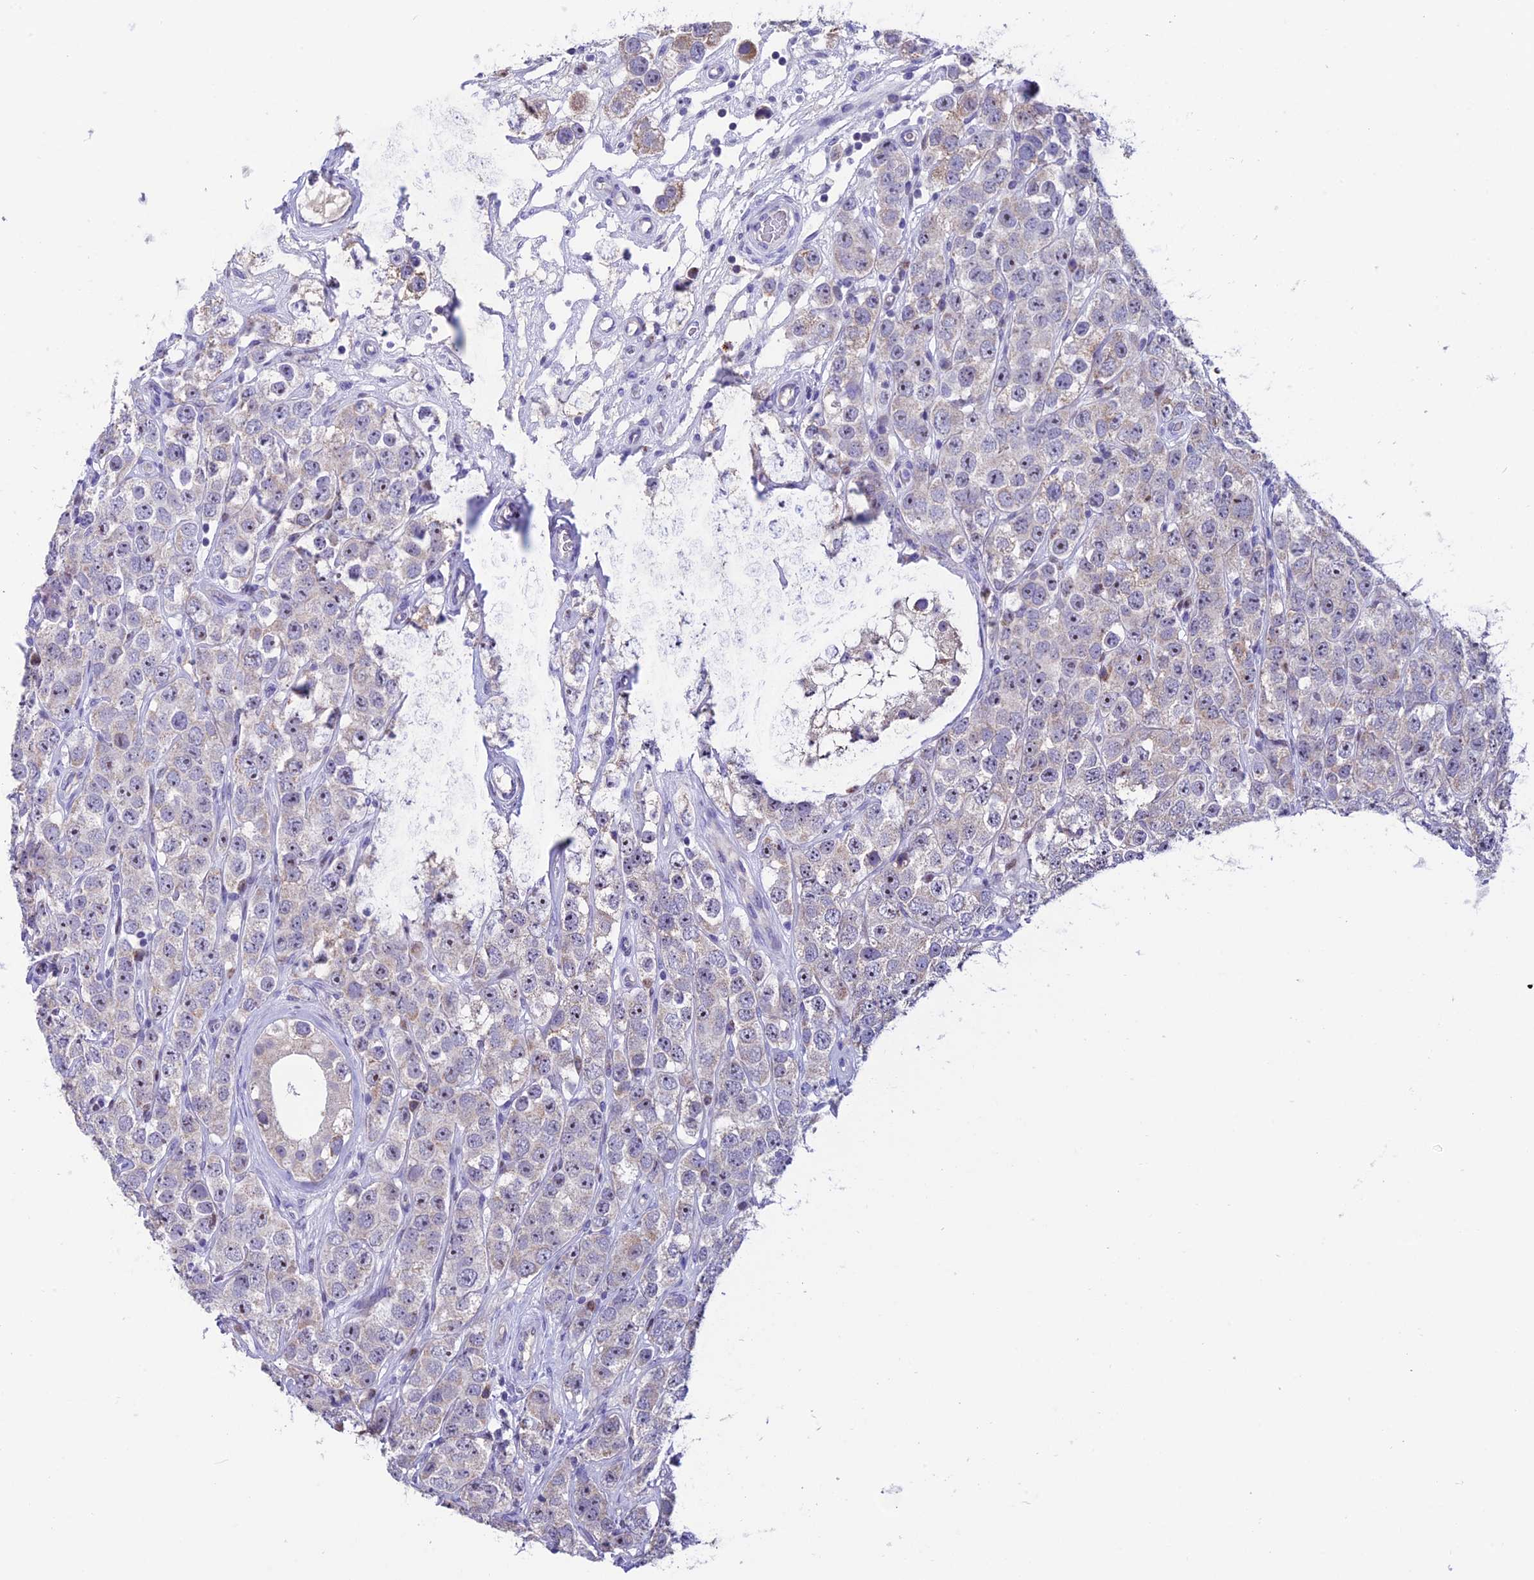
{"staining": {"intensity": "weak", "quantity": "<25%", "location": "cytoplasmic/membranous"}, "tissue": "testis cancer", "cell_type": "Tumor cells", "image_type": "cancer", "snomed": [{"axis": "morphology", "description": "Seminoma, NOS"}, {"axis": "topography", "description": "Testis"}], "caption": "Protein analysis of testis seminoma reveals no significant staining in tumor cells. (DAB (3,3'-diaminobenzidine) IHC with hematoxylin counter stain).", "gene": "SLC10A1", "patient": {"sex": "male", "age": 28}}